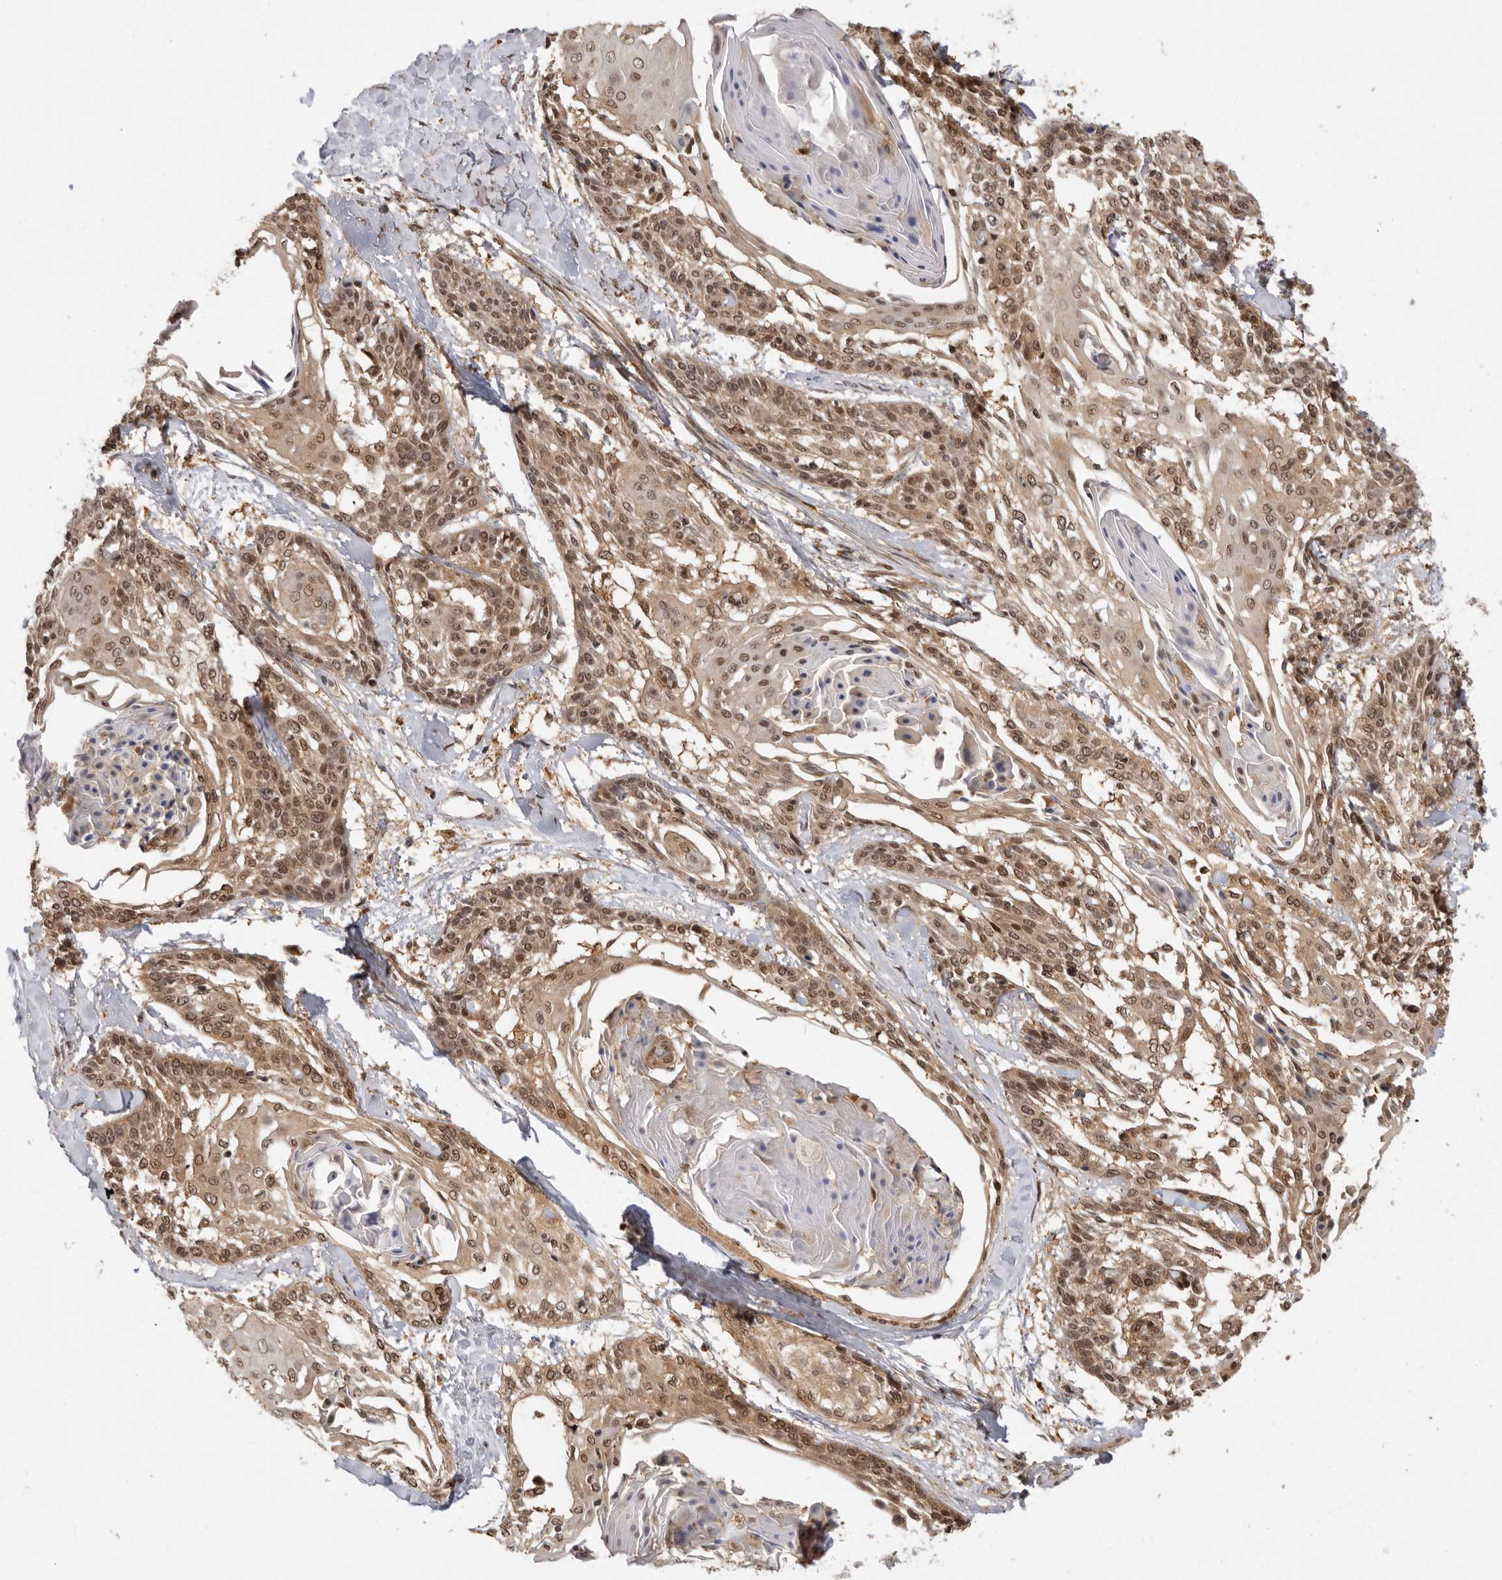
{"staining": {"intensity": "moderate", "quantity": ">75%", "location": "cytoplasmic/membranous,nuclear"}, "tissue": "cervical cancer", "cell_type": "Tumor cells", "image_type": "cancer", "snomed": [{"axis": "morphology", "description": "Squamous cell carcinoma, NOS"}, {"axis": "topography", "description": "Cervix"}], "caption": "Human cervical squamous cell carcinoma stained with a brown dye exhibits moderate cytoplasmic/membranous and nuclear positive staining in about >75% of tumor cells.", "gene": "ADPRS", "patient": {"sex": "female", "age": 57}}